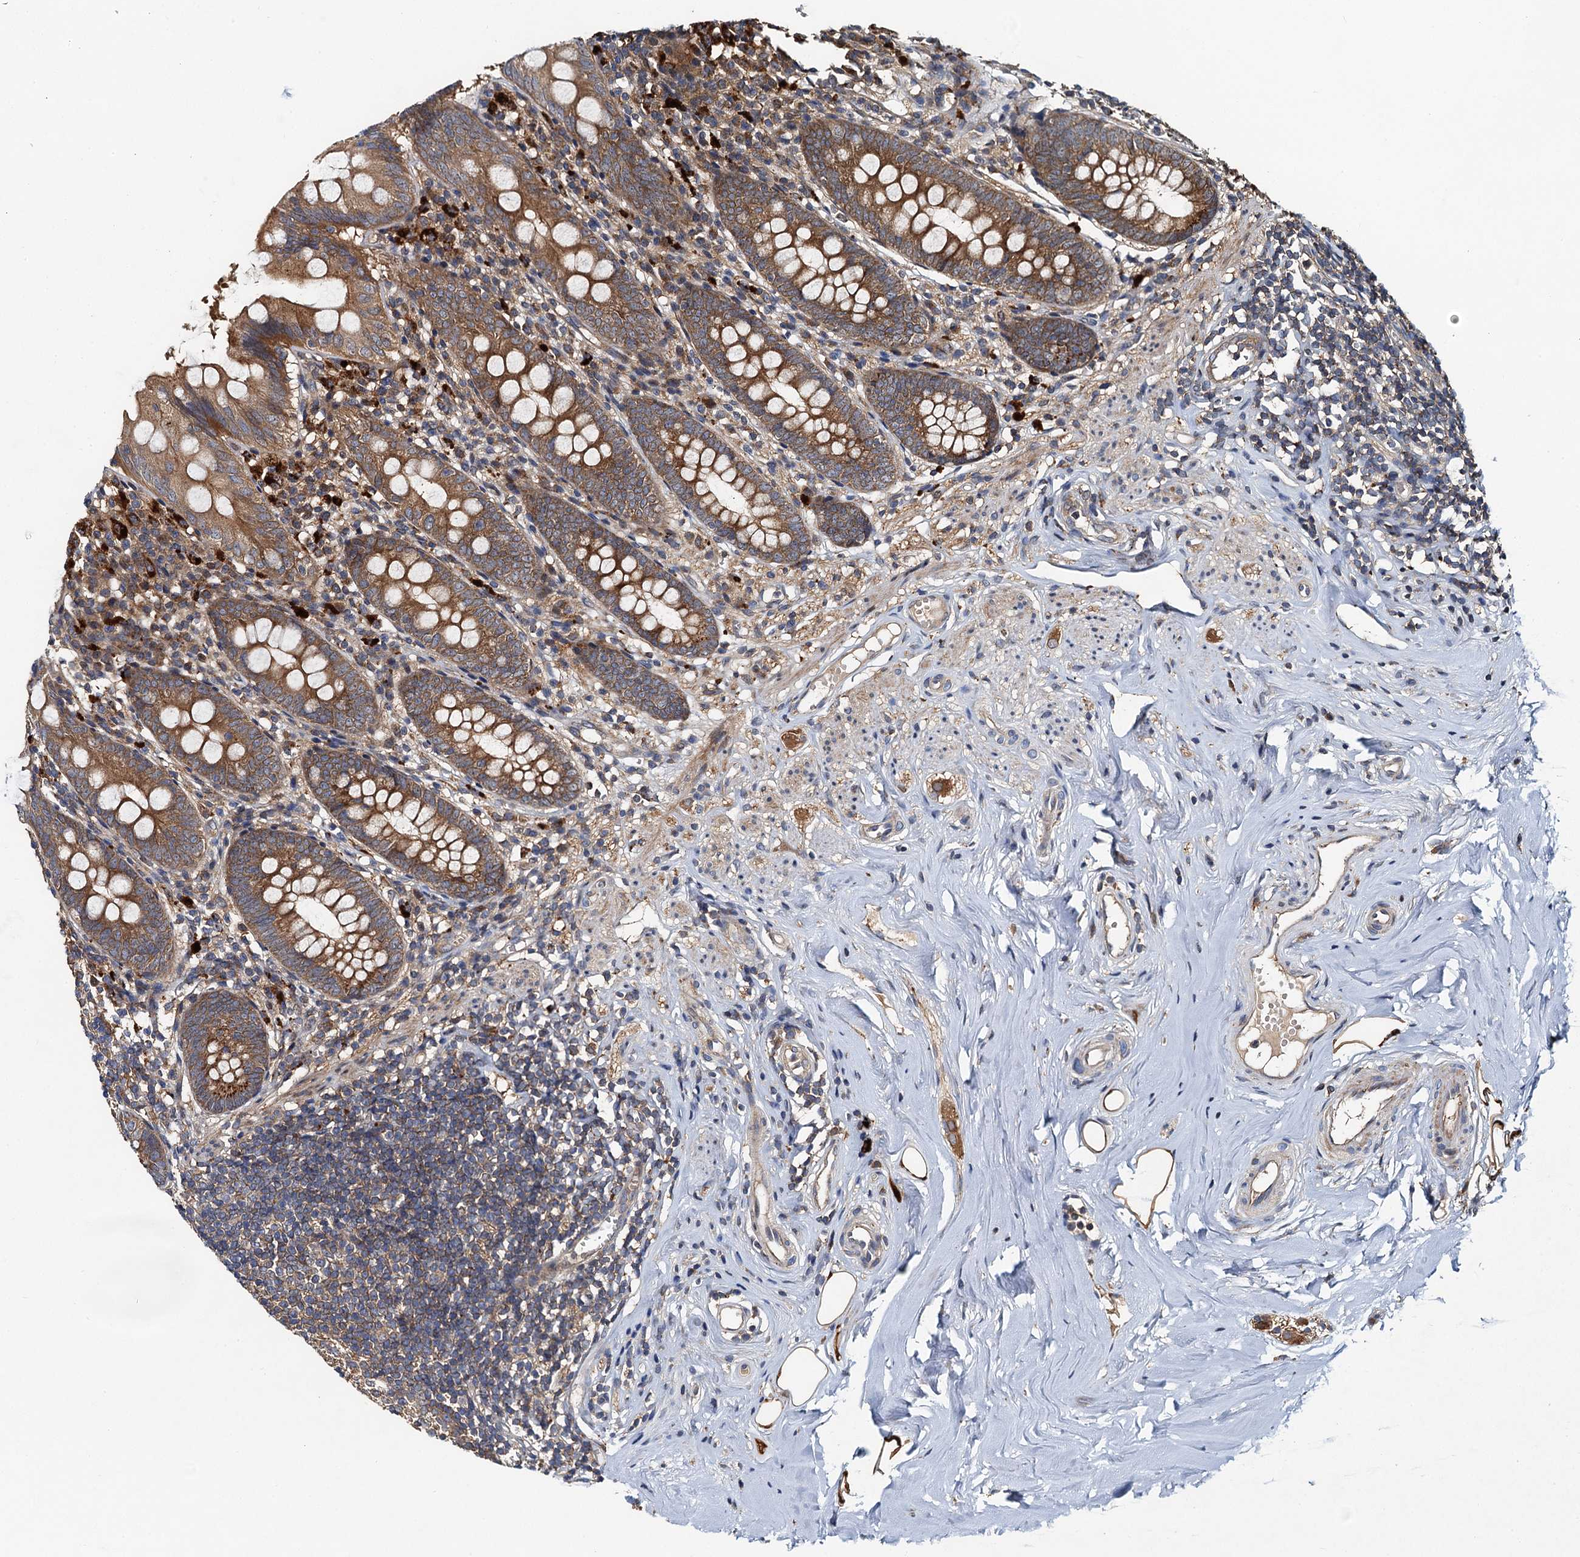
{"staining": {"intensity": "moderate", "quantity": ">75%", "location": "cytoplasmic/membranous"}, "tissue": "appendix", "cell_type": "Glandular cells", "image_type": "normal", "snomed": [{"axis": "morphology", "description": "Normal tissue, NOS"}, {"axis": "topography", "description": "Appendix"}], "caption": "Immunohistochemistry (IHC) of benign appendix demonstrates medium levels of moderate cytoplasmic/membranous positivity in about >75% of glandular cells.", "gene": "EFL1", "patient": {"sex": "female", "age": 51}}